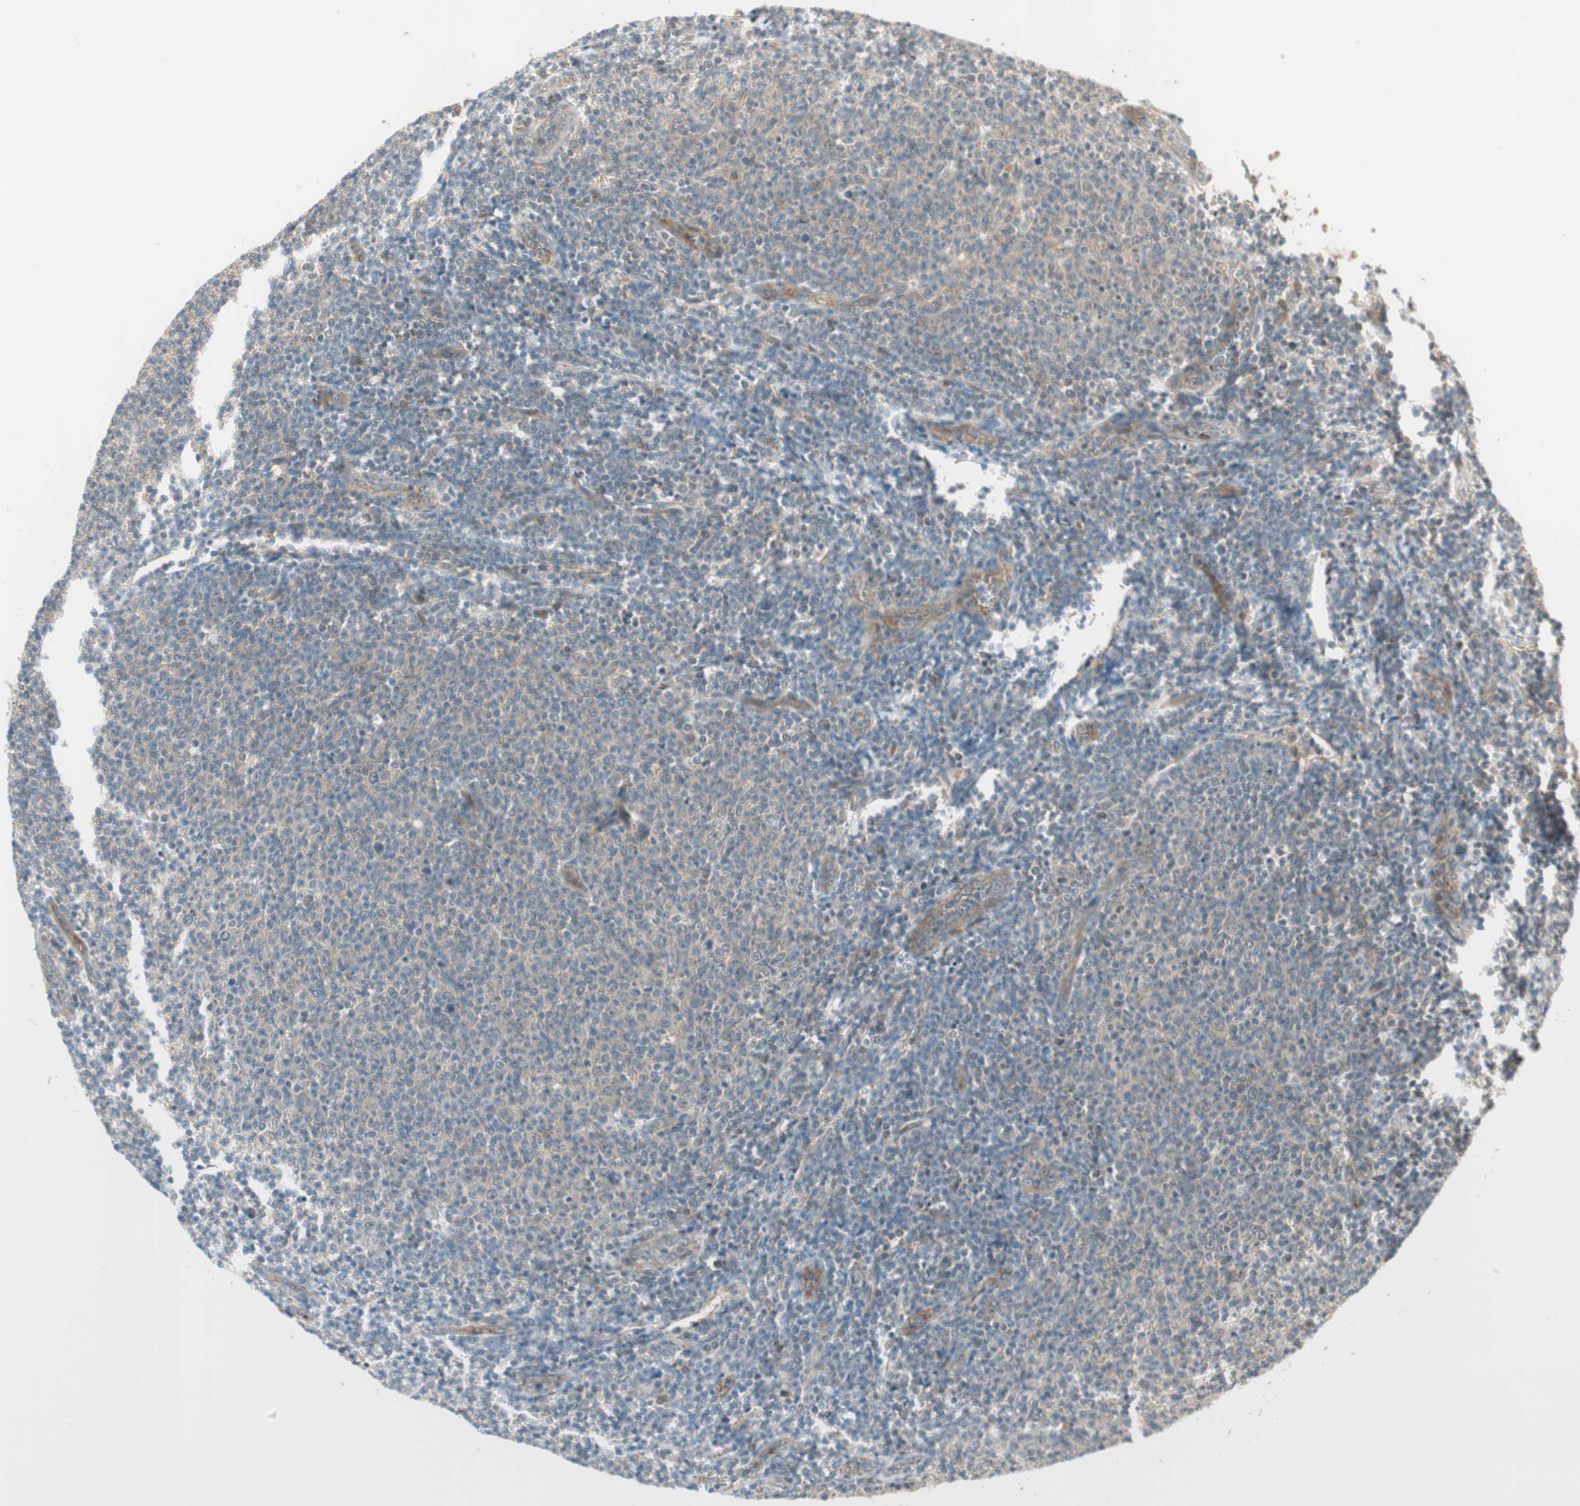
{"staining": {"intensity": "weak", "quantity": "25%-75%", "location": "cytoplasmic/membranous"}, "tissue": "lymphoma", "cell_type": "Tumor cells", "image_type": "cancer", "snomed": [{"axis": "morphology", "description": "Malignant lymphoma, non-Hodgkin's type, Low grade"}, {"axis": "topography", "description": "Lymph node"}], "caption": "The micrograph displays immunohistochemical staining of low-grade malignant lymphoma, non-Hodgkin's type. There is weak cytoplasmic/membranous staining is appreciated in about 25%-75% of tumor cells.", "gene": "PSMD8", "patient": {"sex": "male", "age": 66}}